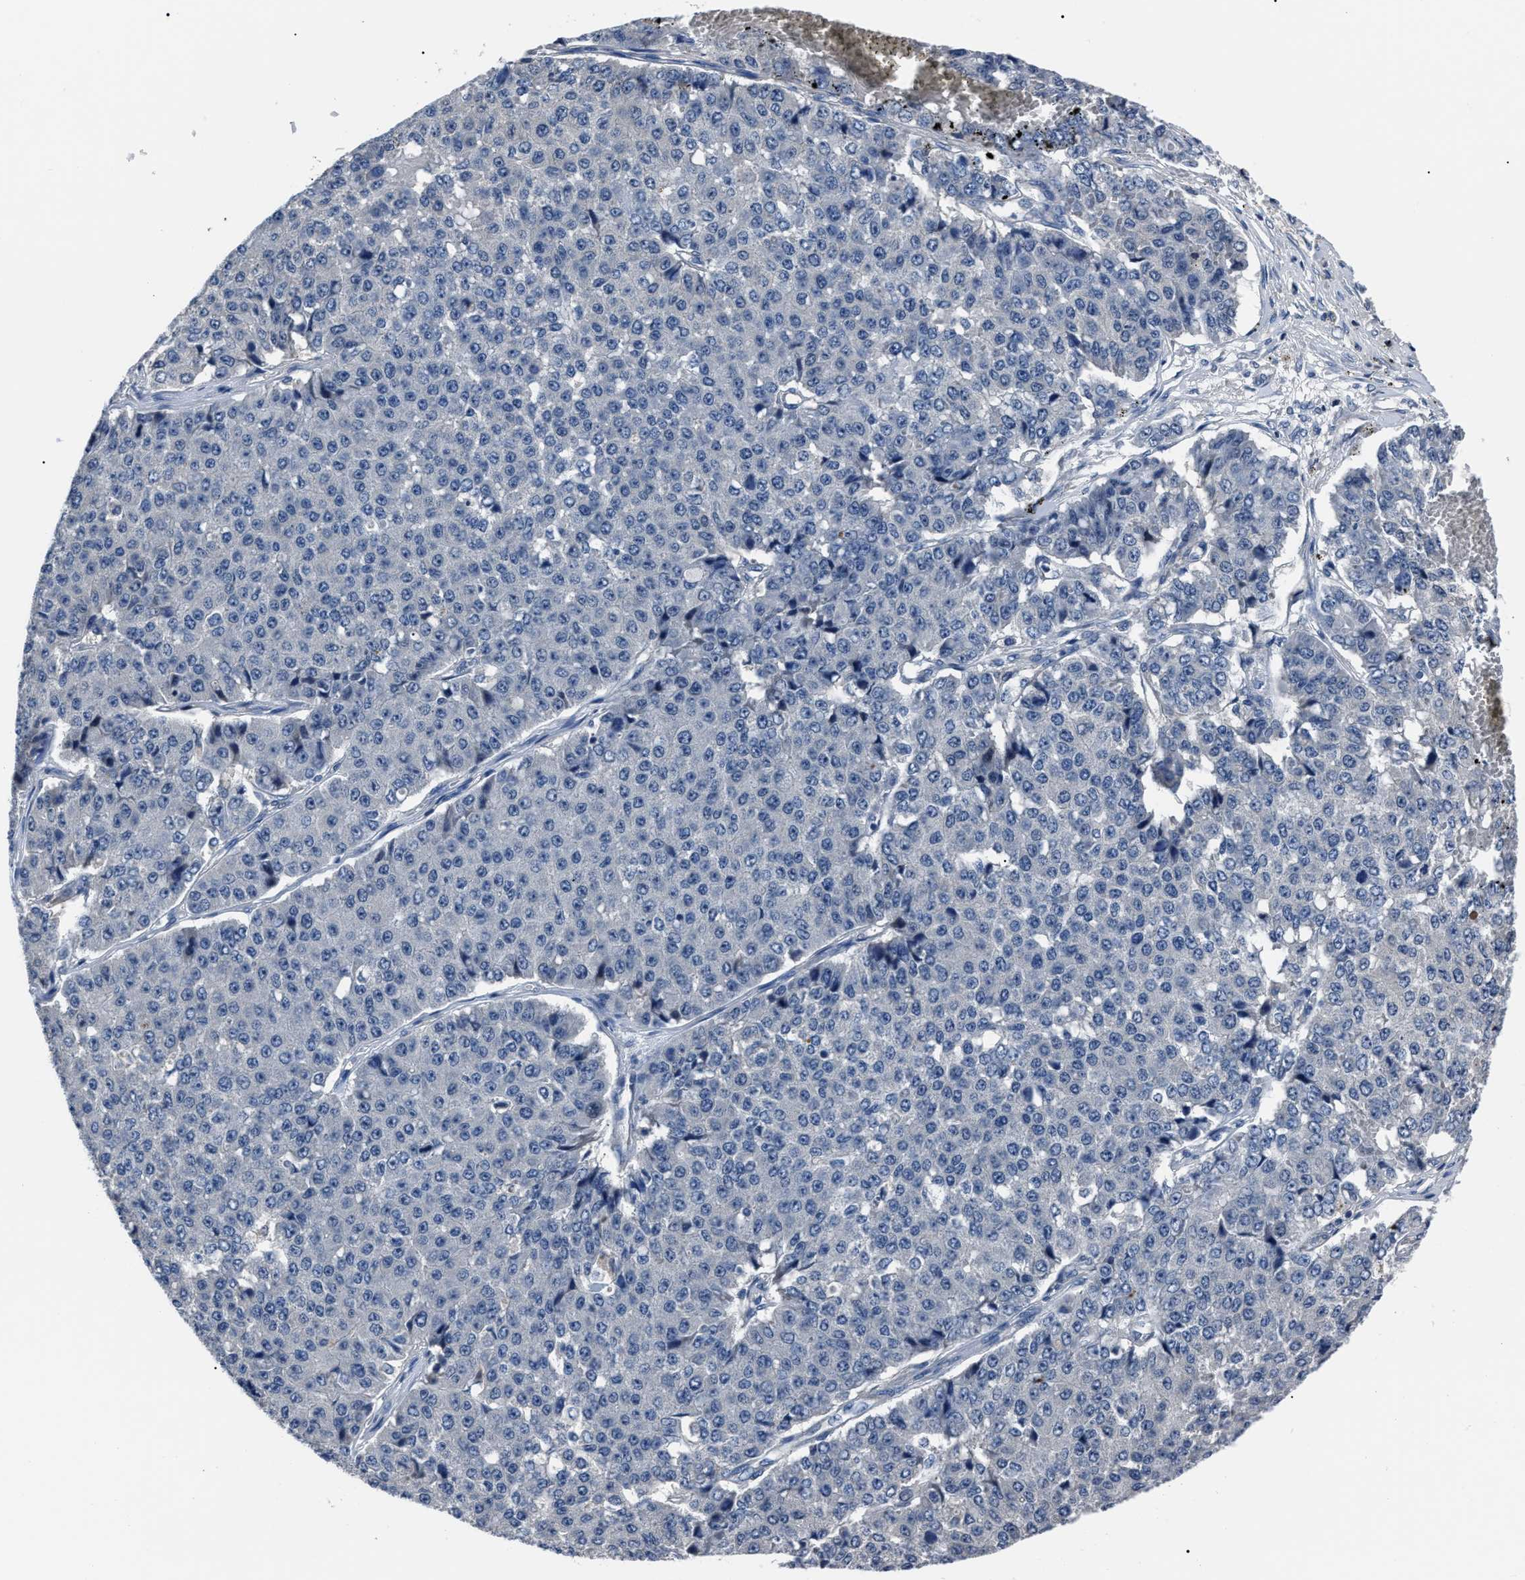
{"staining": {"intensity": "negative", "quantity": "none", "location": "none"}, "tissue": "pancreatic cancer", "cell_type": "Tumor cells", "image_type": "cancer", "snomed": [{"axis": "morphology", "description": "Adenocarcinoma, NOS"}, {"axis": "topography", "description": "Pancreas"}], "caption": "The immunohistochemistry histopathology image has no significant positivity in tumor cells of adenocarcinoma (pancreatic) tissue.", "gene": "LRWD1", "patient": {"sex": "male", "age": 50}}